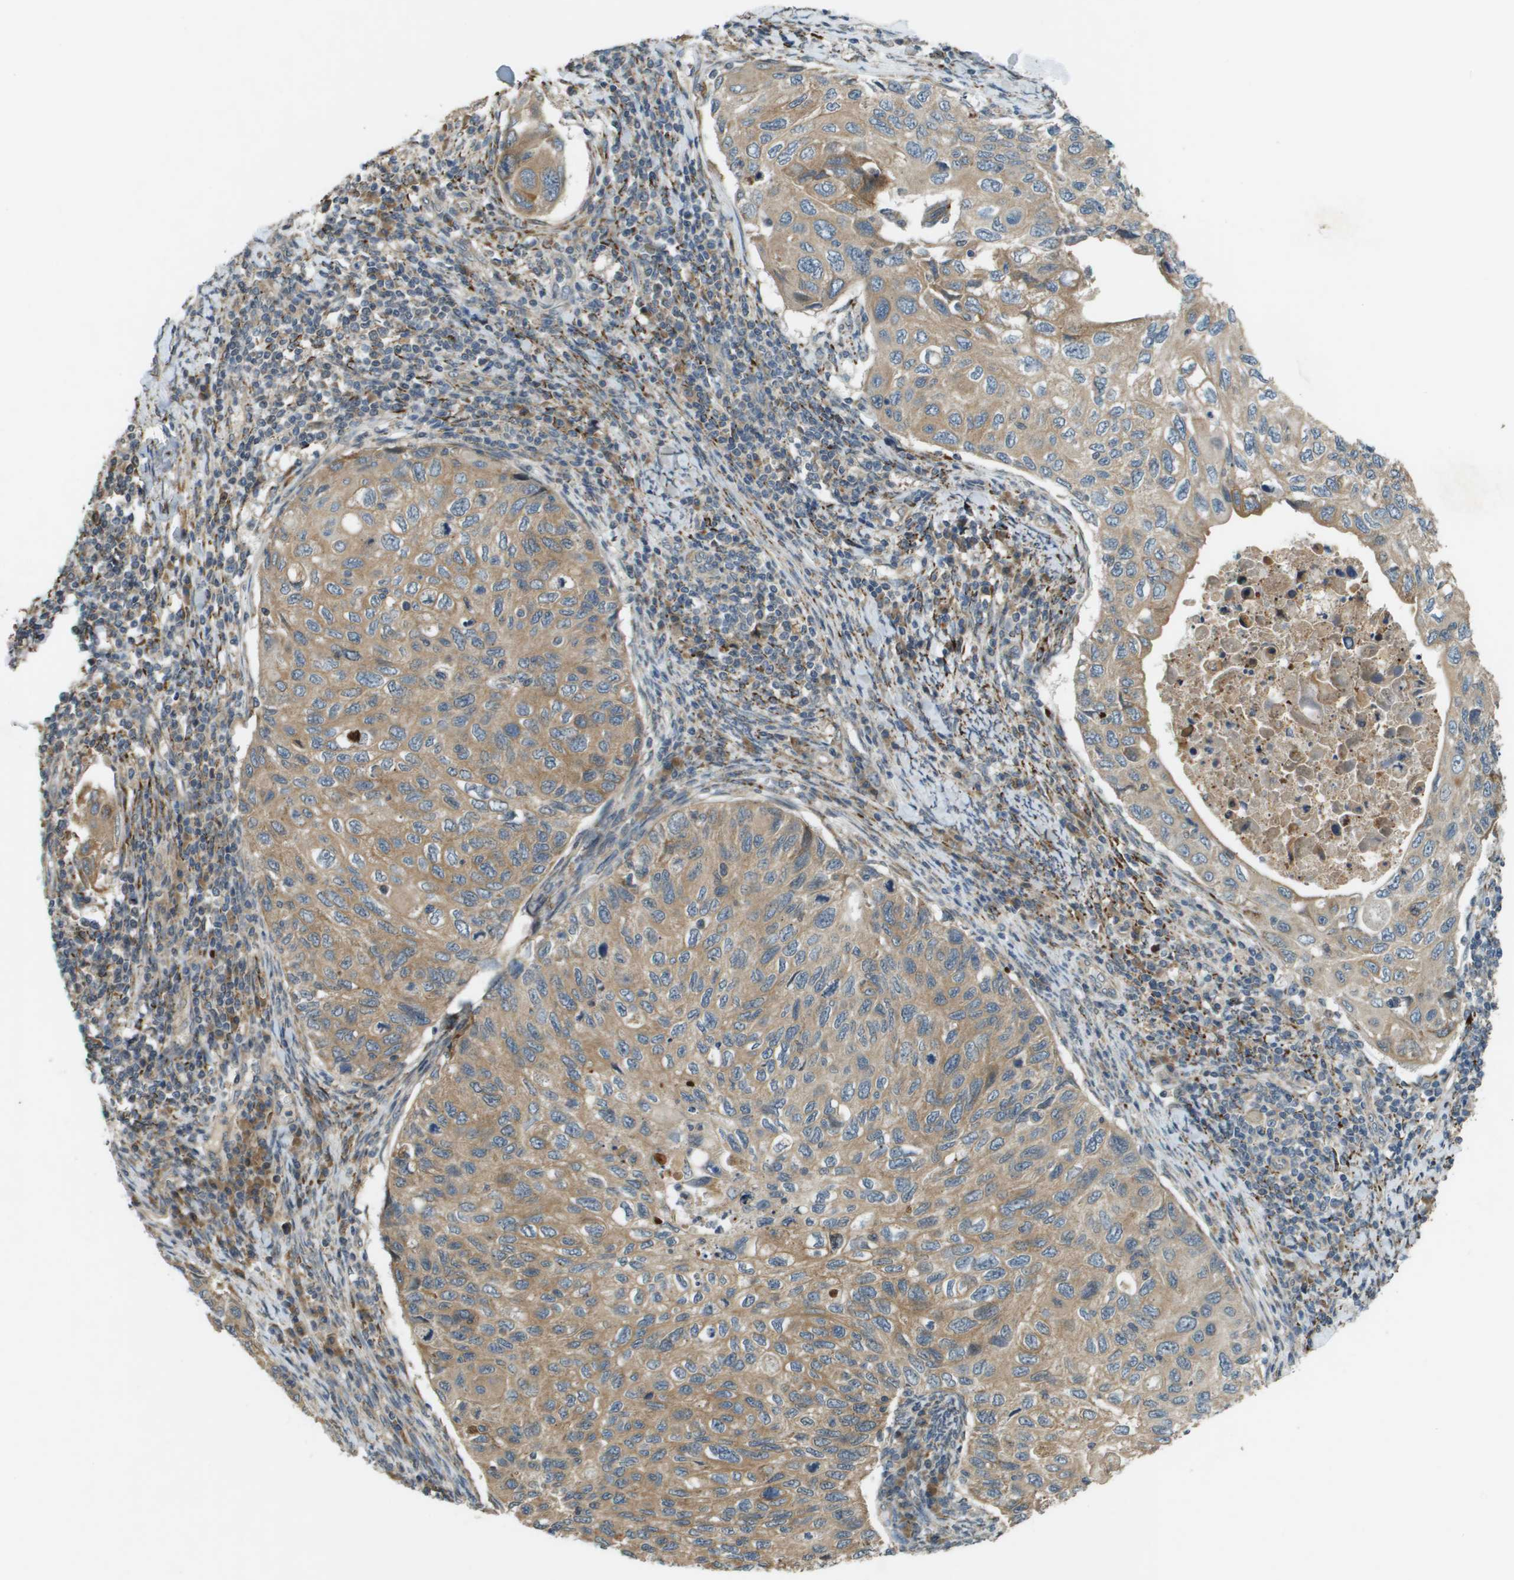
{"staining": {"intensity": "moderate", "quantity": ">75%", "location": "cytoplasmic/membranous"}, "tissue": "cervical cancer", "cell_type": "Tumor cells", "image_type": "cancer", "snomed": [{"axis": "morphology", "description": "Squamous cell carcinoma, NOS"}, {"axis": "topography", "description": "Cervix"}], "caption": "IHC of cervical cancer demonstrates medium levels of moderate cytoplasmic/membranous positivity in approximately >75% of tumor cells. (Stains: DAB in brown, nuclei in blue, Microscopy: brightfield microscopy at high magnification).", "gene": "CDKN2C", "patient": {"sex": "female", "age": 70}}